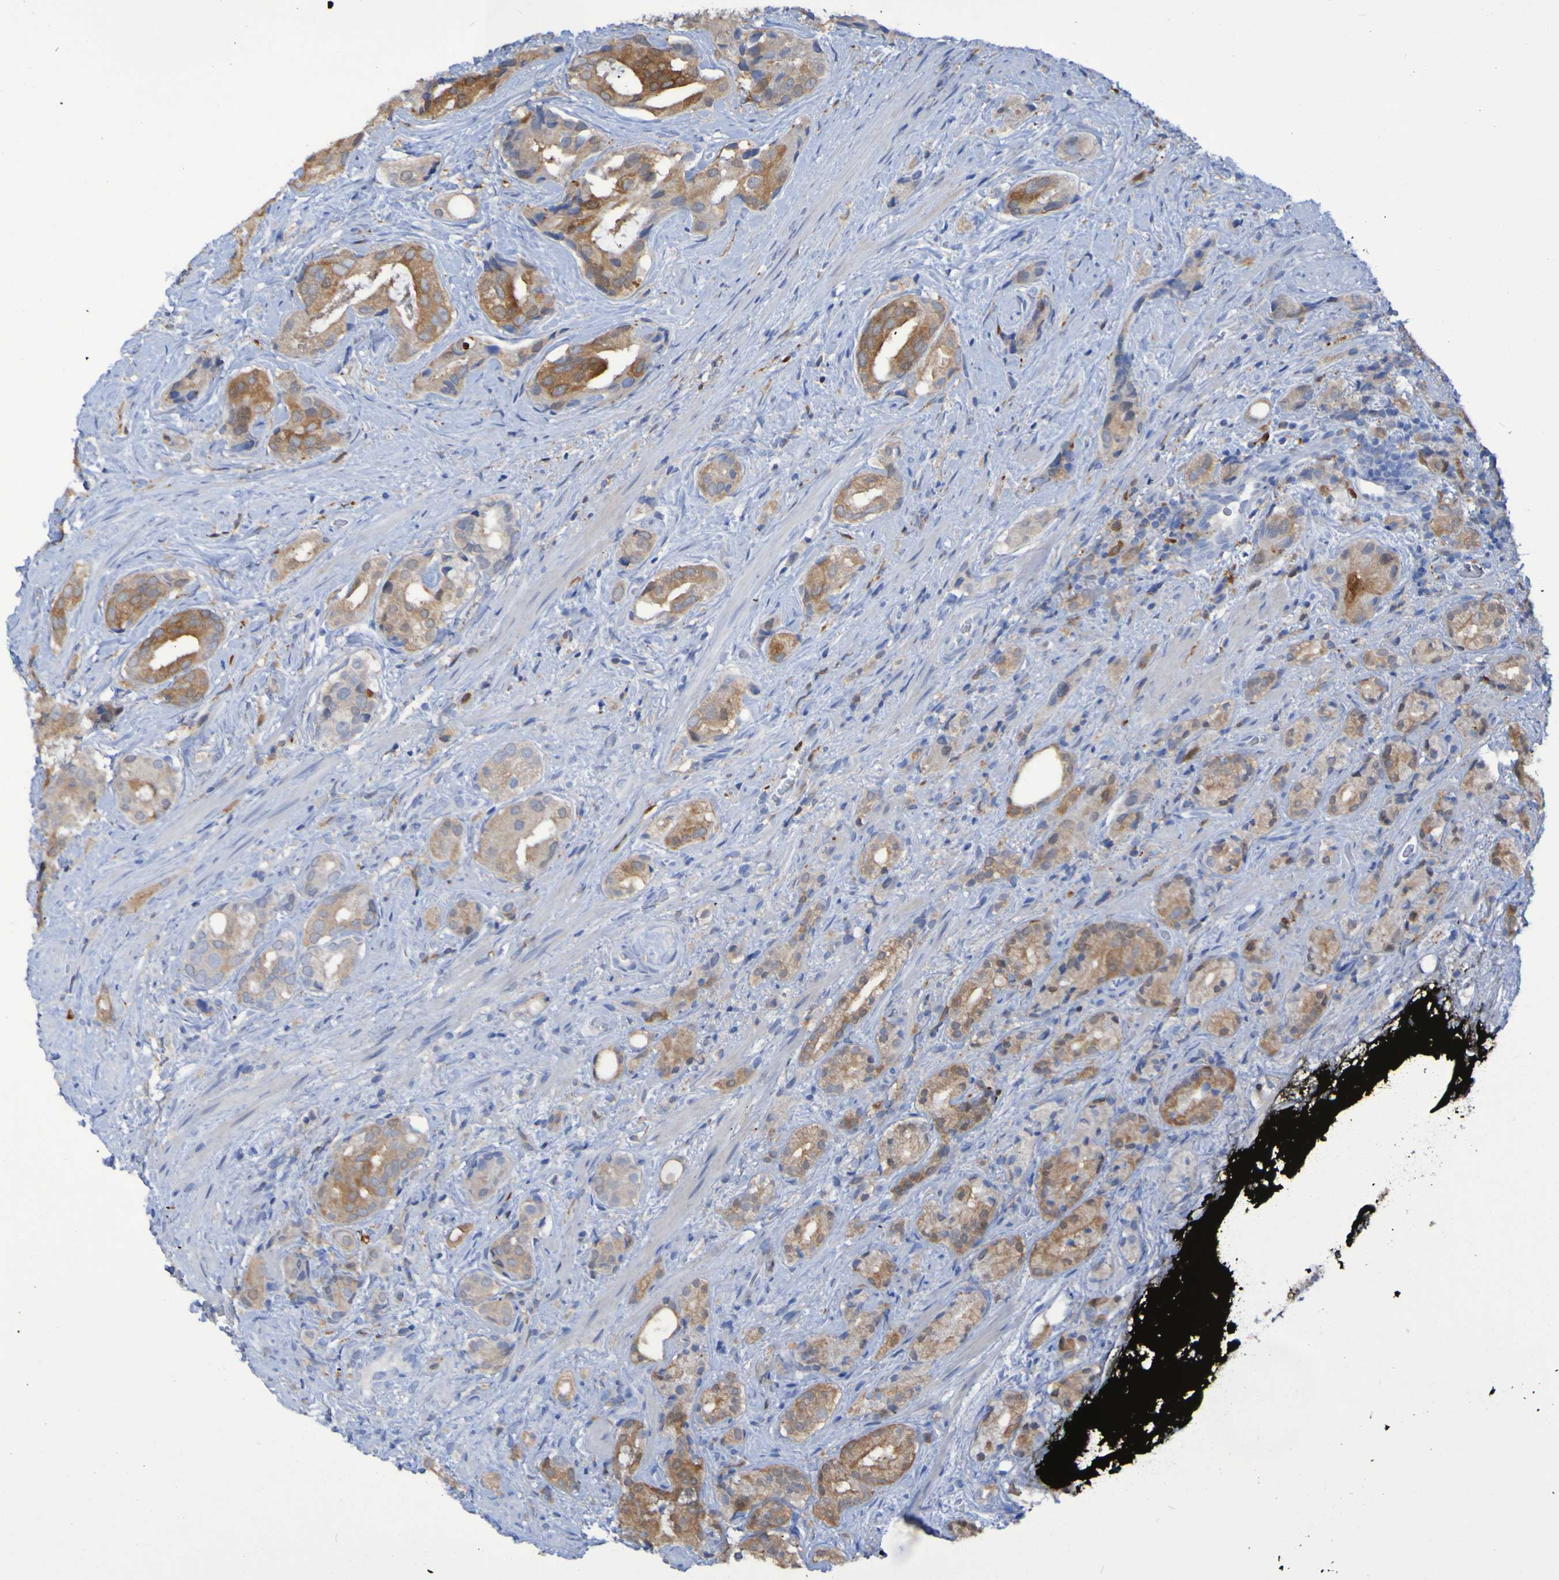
{"staining": {"intensity": "weak", "quantity": ">75%", "location": "cytoplasmic/membranous"}, "tissue": "prostate cancer", "cell_type": "Tumor cells", "image_type": "cancer", "snomed": [{"axis": "morphology", "description": "Adenocarcinoma, High grade"}, {"axis": "topography", "description": "Prostate"}], "caption": "This is an image of immunohistochemistry staining of high-grade adenocarcinoma (prostate), which shows weak positivity in the cytoplasmic/membranous of tumor cells.", "gene": "MPPE1", "patient": {"sex": "male", "age": 71}}